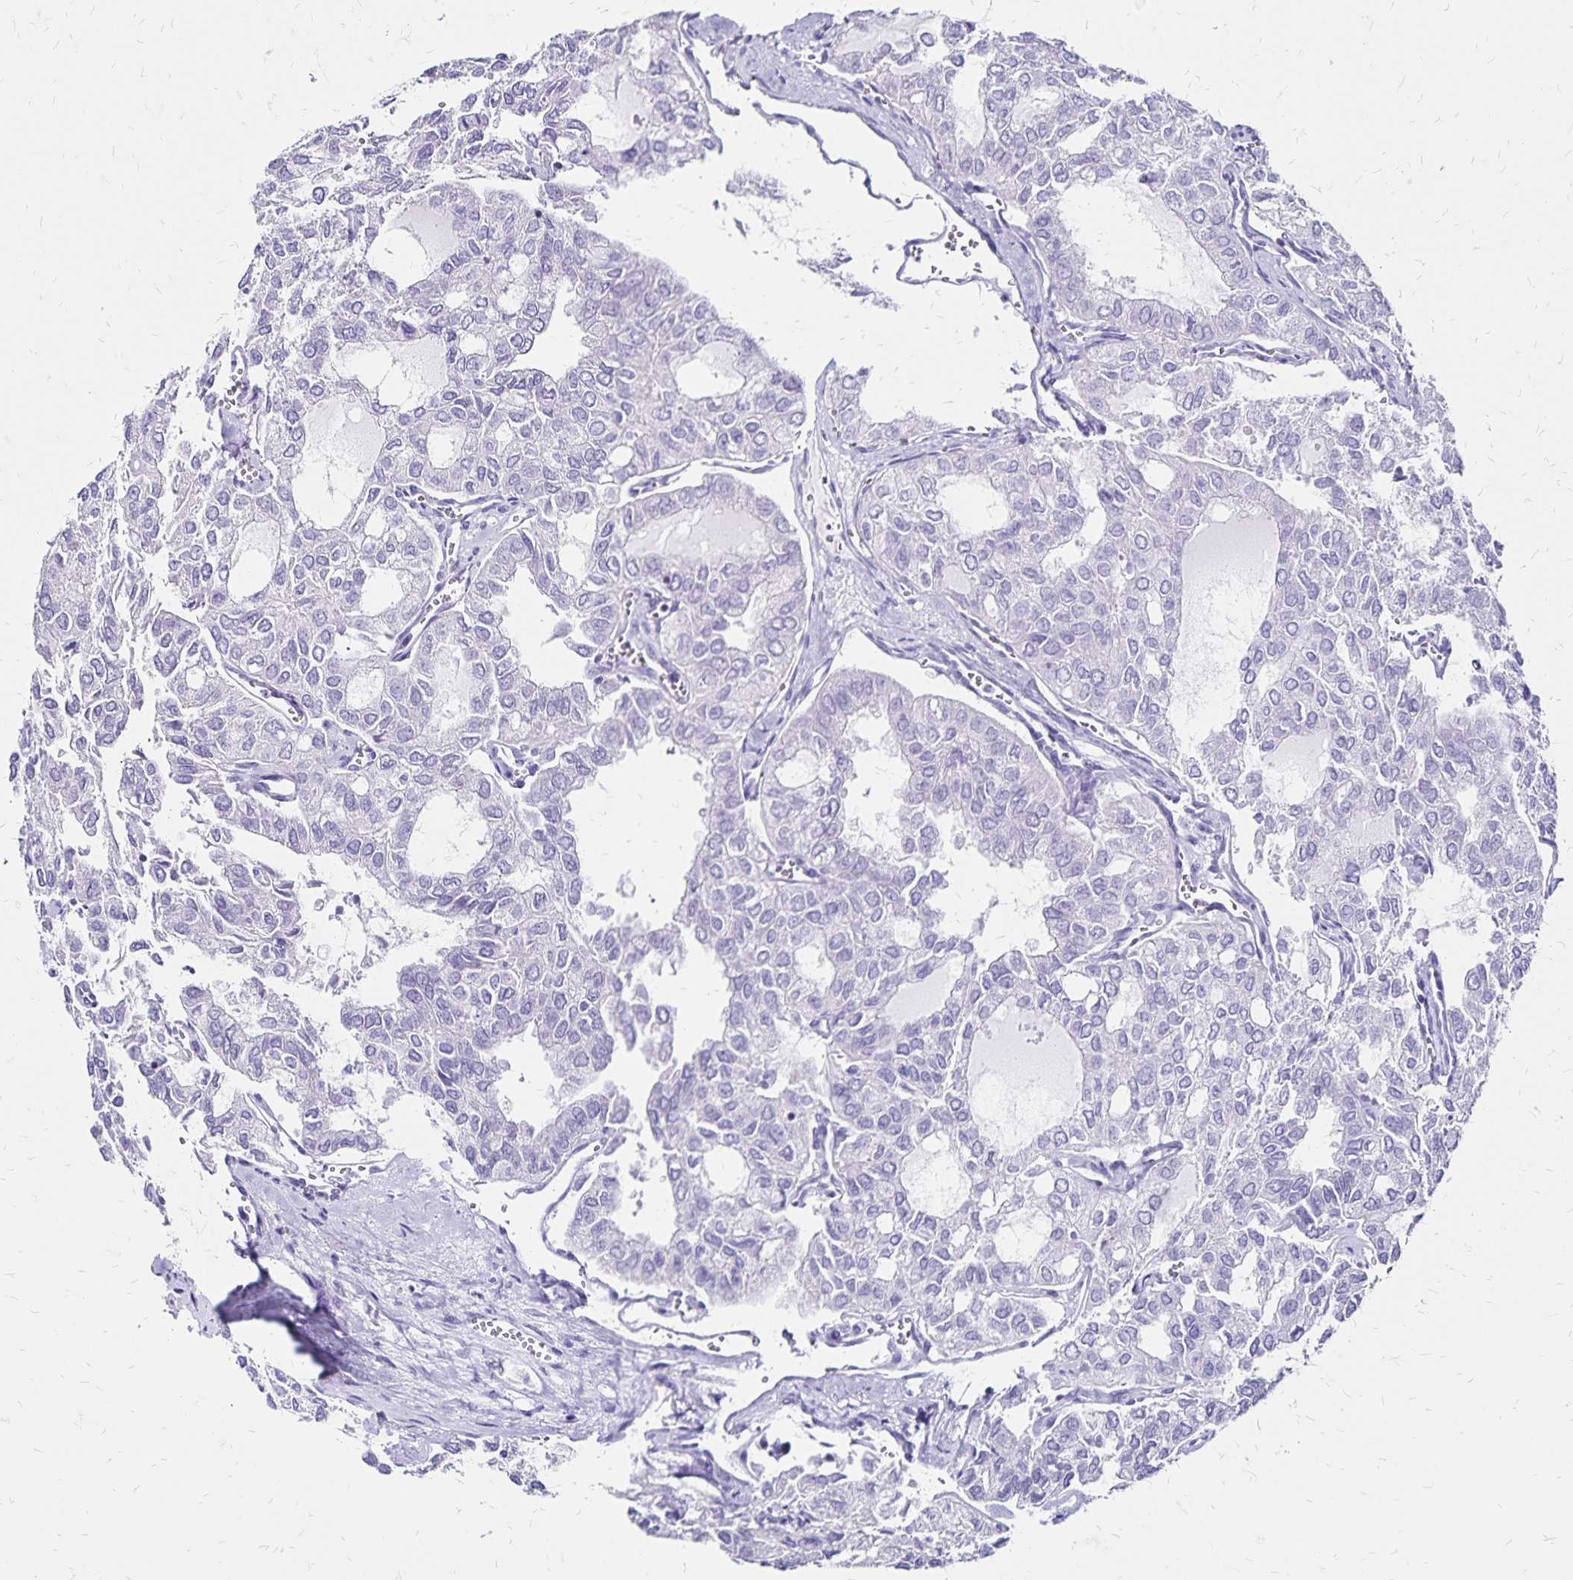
{"staining": {"intensity": "negative", "quantity": "none", "location": "none"}, "tissue": "thyroid cancer", "cell_type": "Tumor cells", "image_type": "cancer", "snomed": [{"axis": "morphology", "description": "Follicular adenoma carcinoma, NOS"}, {"axis": "topography", "description": "Thyroid gland"}], "caption": "IHC of human thyroid cancer demonstrates no staining in tumor cells.", "gene": "IKZF1", "patient": {"sex": "male", "age": 75}}